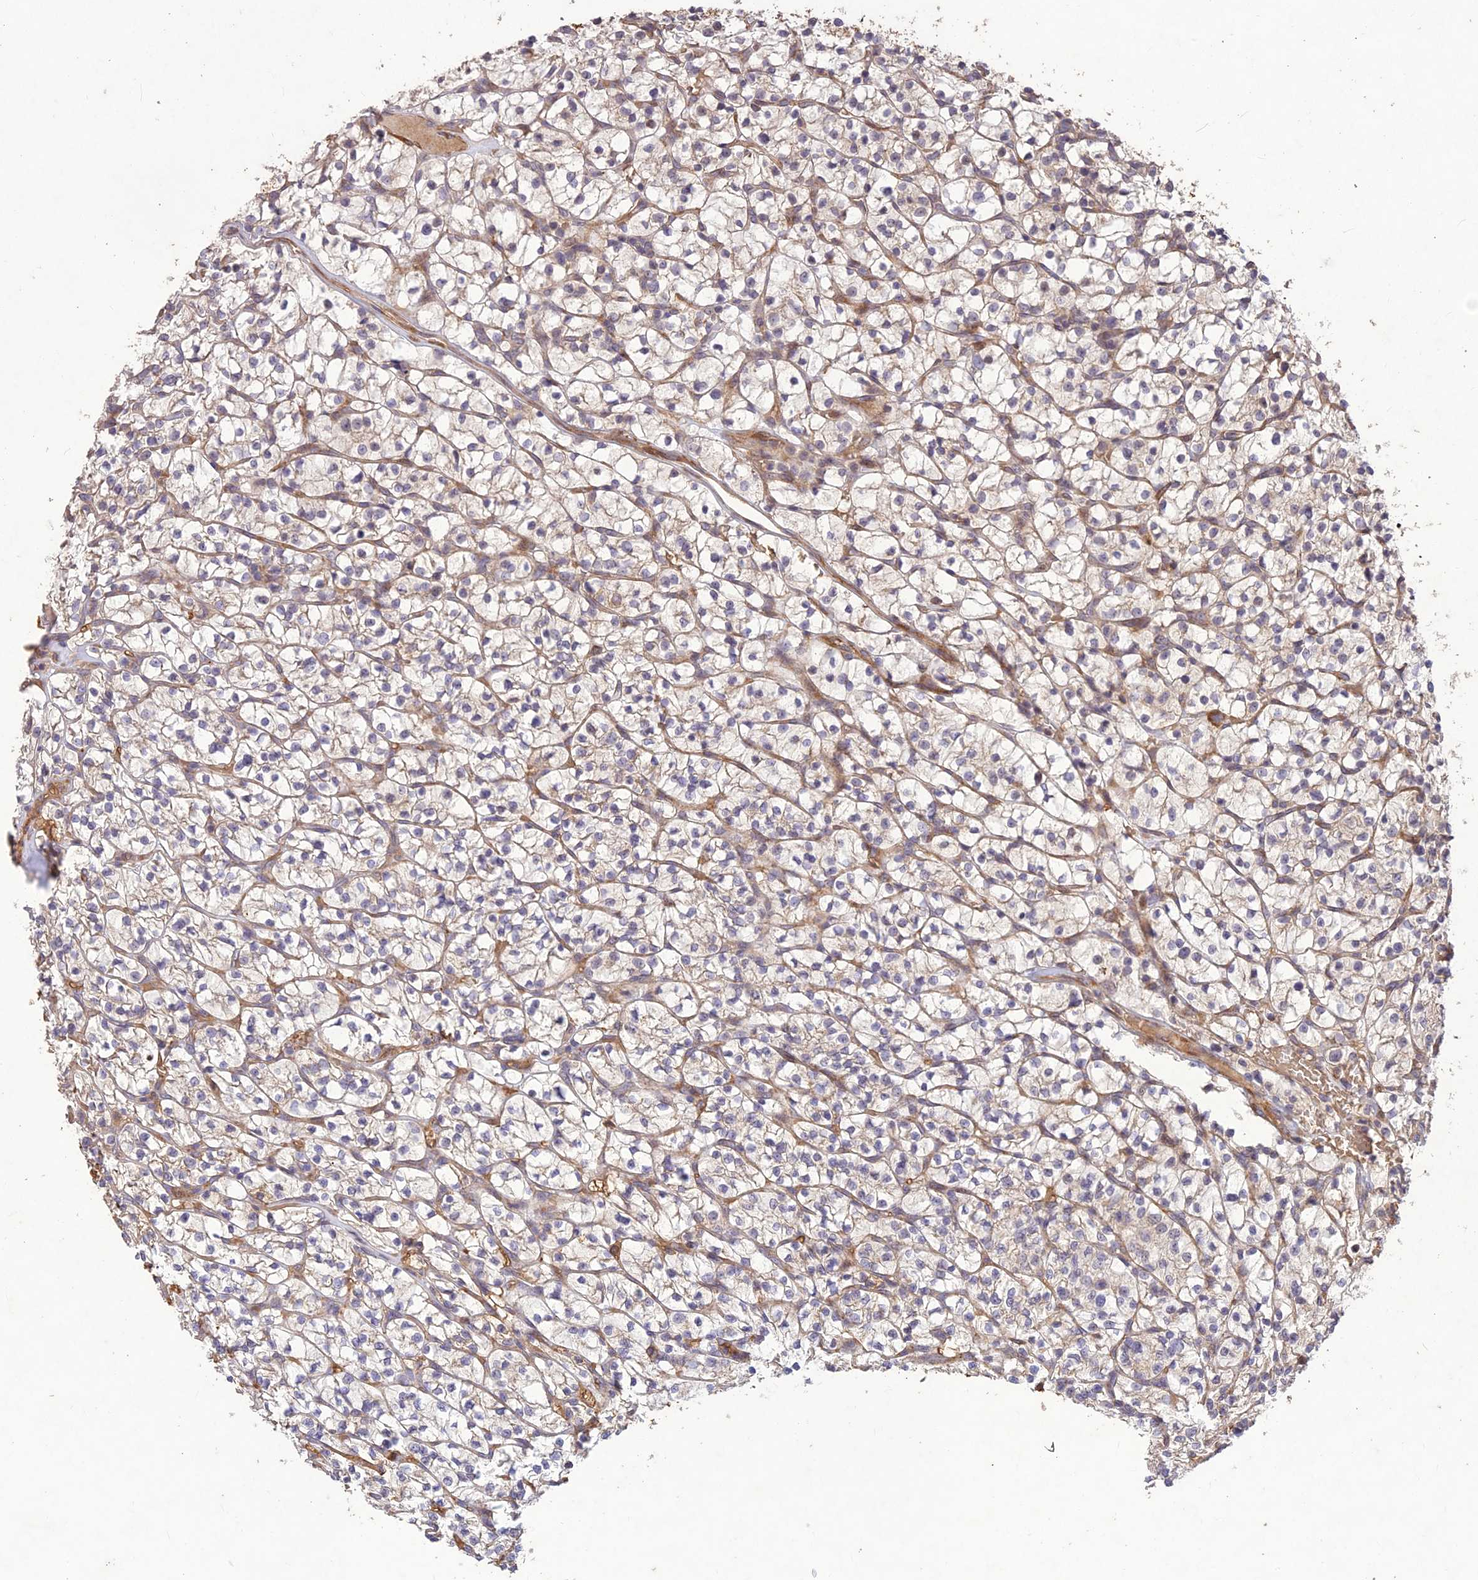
{"staining": {"intensity": "weak", "quantity": "25%-75%", "location": "cytoplasmic/membranous"}, "tissue": "renal cancer", "cell_type": "Tumor cells", "image_type": "cancer", "snomed": [{"axis": "morphology", "description": "Adenocarcinoma, NOS"}, {"axis": "topography", "description": "Kidney"}], "caption": "Immunohistochemistry micrograph of adenocarcinoma (renal) stained for a protein (brown), which shows low levels of weak cytoplasmic/membranous expression in about 25%-75% of tumor cells.", "gene": "PPP1R11", "patient": {"sex": "female", "age": 64}}